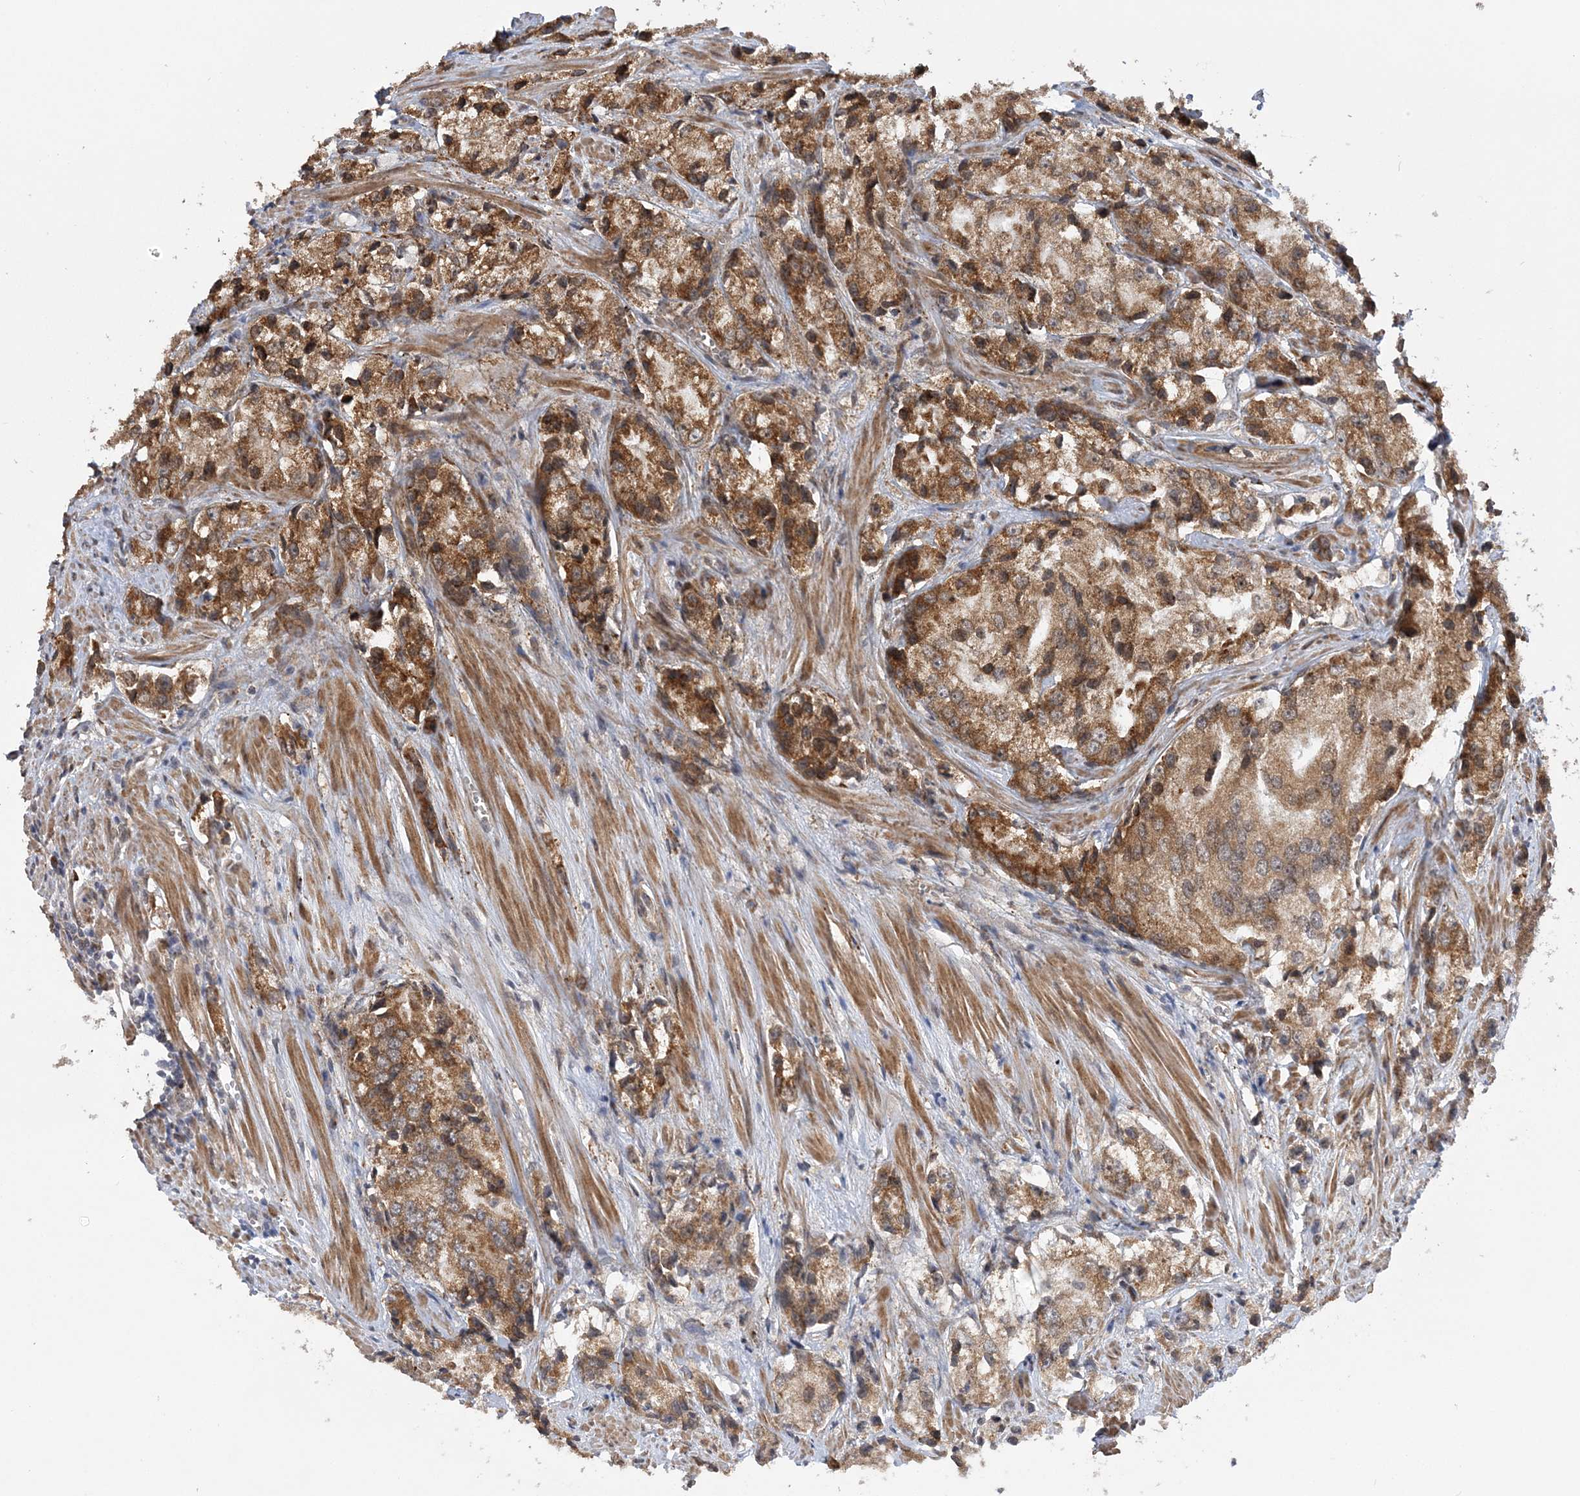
{"staining": {"intensity": "moderate", "quantity": ">75%", "location": "cytoplasmic/membranous"}, "tissue": "prostate cancer", "cell_type": "Tumor cells", "image_type": "cancer", "snomed": [{"axis": "morphology", "description": "Adenocarcinoma, High grade"}, {"axis": "topography", "description": "Prostate"}], "caption": "Tumor cells reveal medium levels of moderate cytoplasmic/membranous positivity in about >75% of cells in human adenocarcinoma (high-grade) (prostate). Nuclei are stained in blue.", "gene": "MRPL47", "patient": {"sex": "male", "age": 66}}